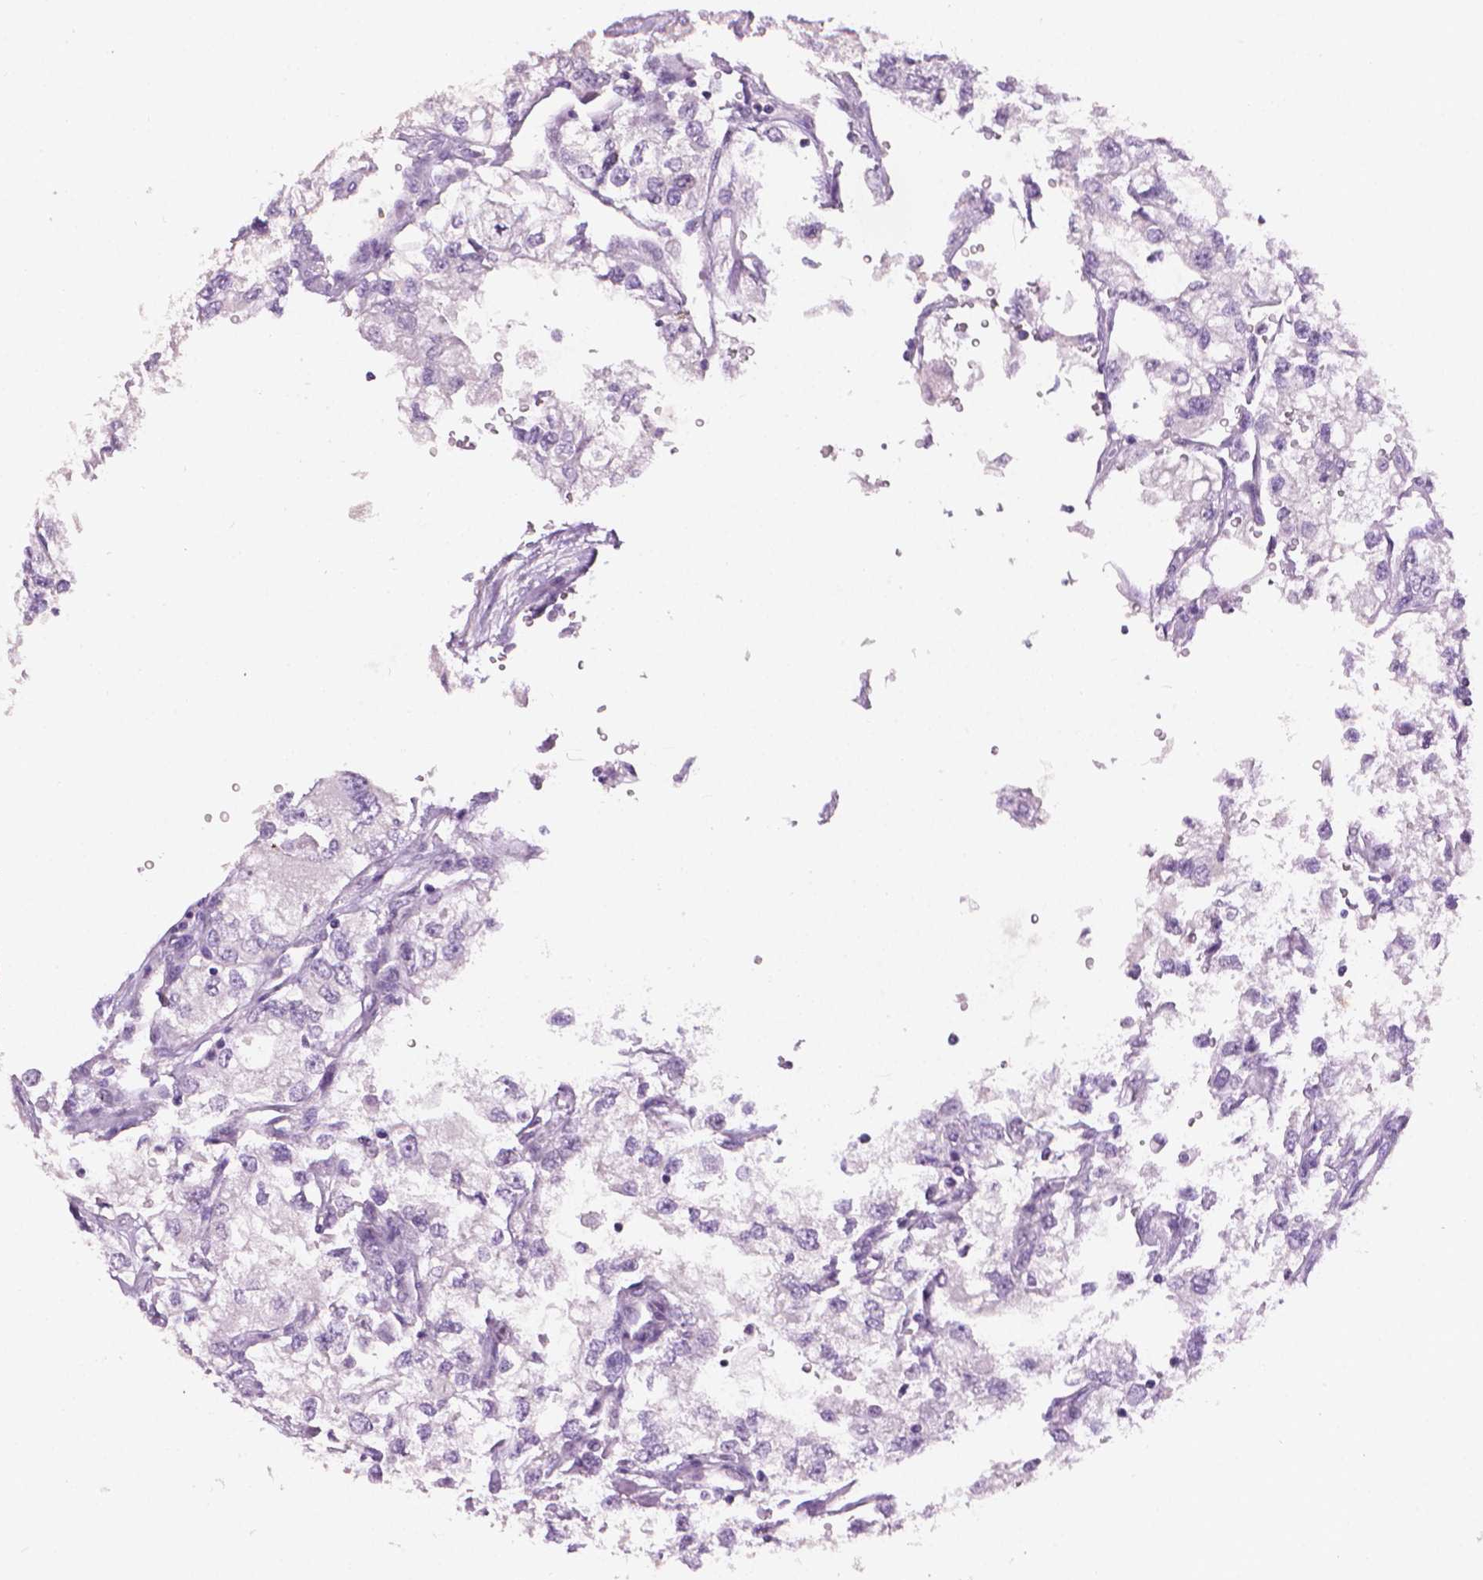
{"staining": {"intensity": "negative", "quantity": "none", "location": "none"}, "tissue": "renal cancer", "cell_type": "Tumor cells", "image_type": "cancer", "snomed": [{"axis": "morphology", "description": "Adenocarcinoma, NOS"}, {"axis": "topography", "description": "Kidney"}], "caption": "Protein analysis of adenocarcinoma (renal) shows no significant positivity in tumor cells. (Immunohistochemistry (ihc), brightfield microscopy, high magnification).", "gene": "MLANA", "patient": {"sex": "female", "age": 59}}